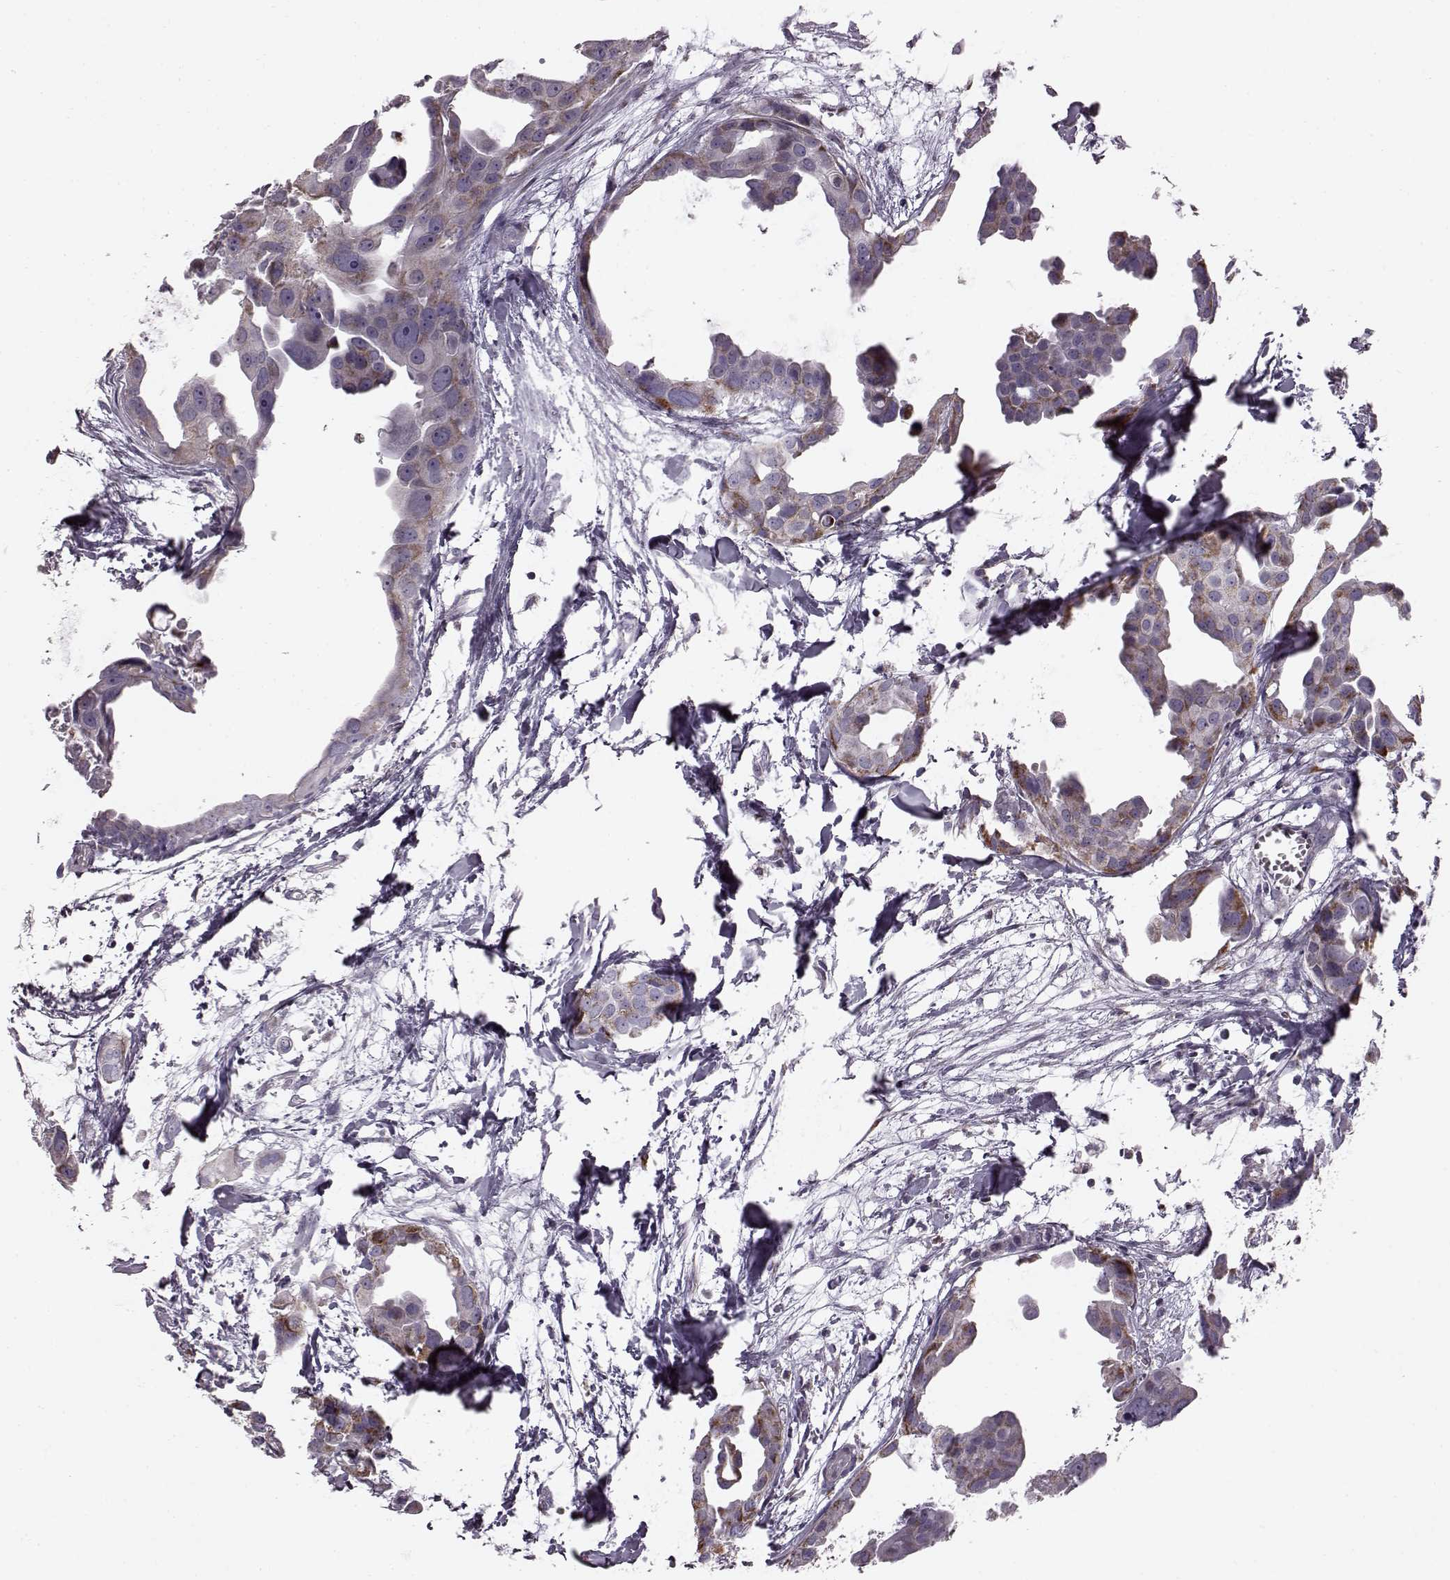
{"staining": {"intensity": "moderate", "quantity": ">75%", "location": "cytoplasmic/membranous"}, "tissue": "breast cancer", "cell_type": "Tumor cells", "image_type": "cancer", "snomed": [{"axis": "morphology", "description": "Duct carcinoma"}, {"axis": "topography", "description": "Breast"}], "caption": "A brown stain highlights moderate cytoplasmic/membranous staining of a protein in breast invasive ductal carcinoma tumor cells. (DAB IHC, brown staining for protein, blue staining for nuclei).", "gene": "ATP5MF", "patient": {"sex": "female", "age": 38}}